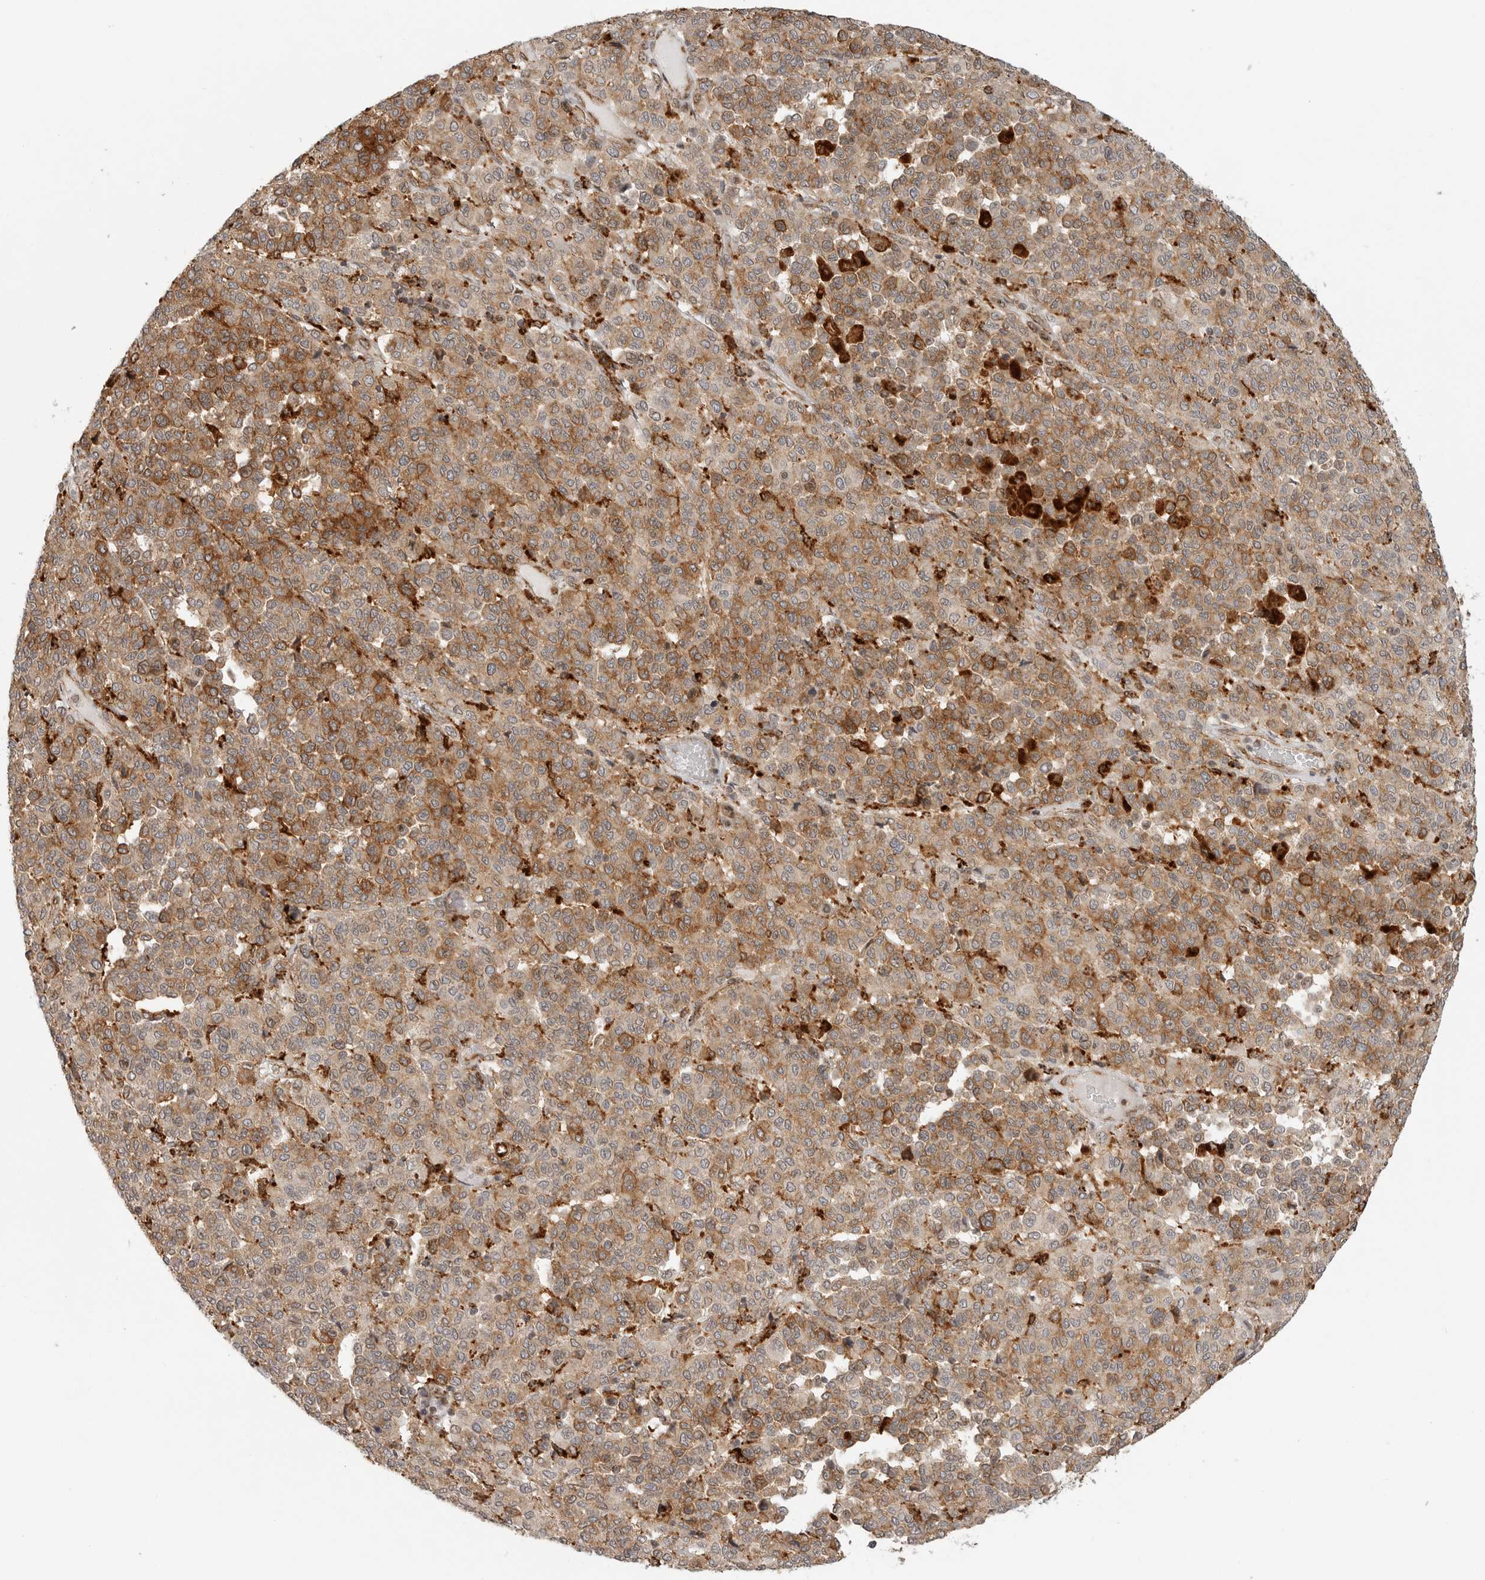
{"staining": {"intensity": "moderate", "quantity": ">75%", "location": "cytoplasmic/membranous"}, "tissue": "melanoma", "cell_type": "Tumor cells", "image_type": "cancer", "snomed": [{"axis": "morphology", "description": "Malignant melanoma, Metastatic site"}, {"axis": "topography", "description": "Pancreas"}], "caption": "Moderate cytoplasmic/membranous protein staining is present in about >75% of tumor cells in melanoma. The protein is shown in brown color, while the nuclei are stained blue.", "gene": "IDUA", "patient": {"sex": "female", "age": 30}}